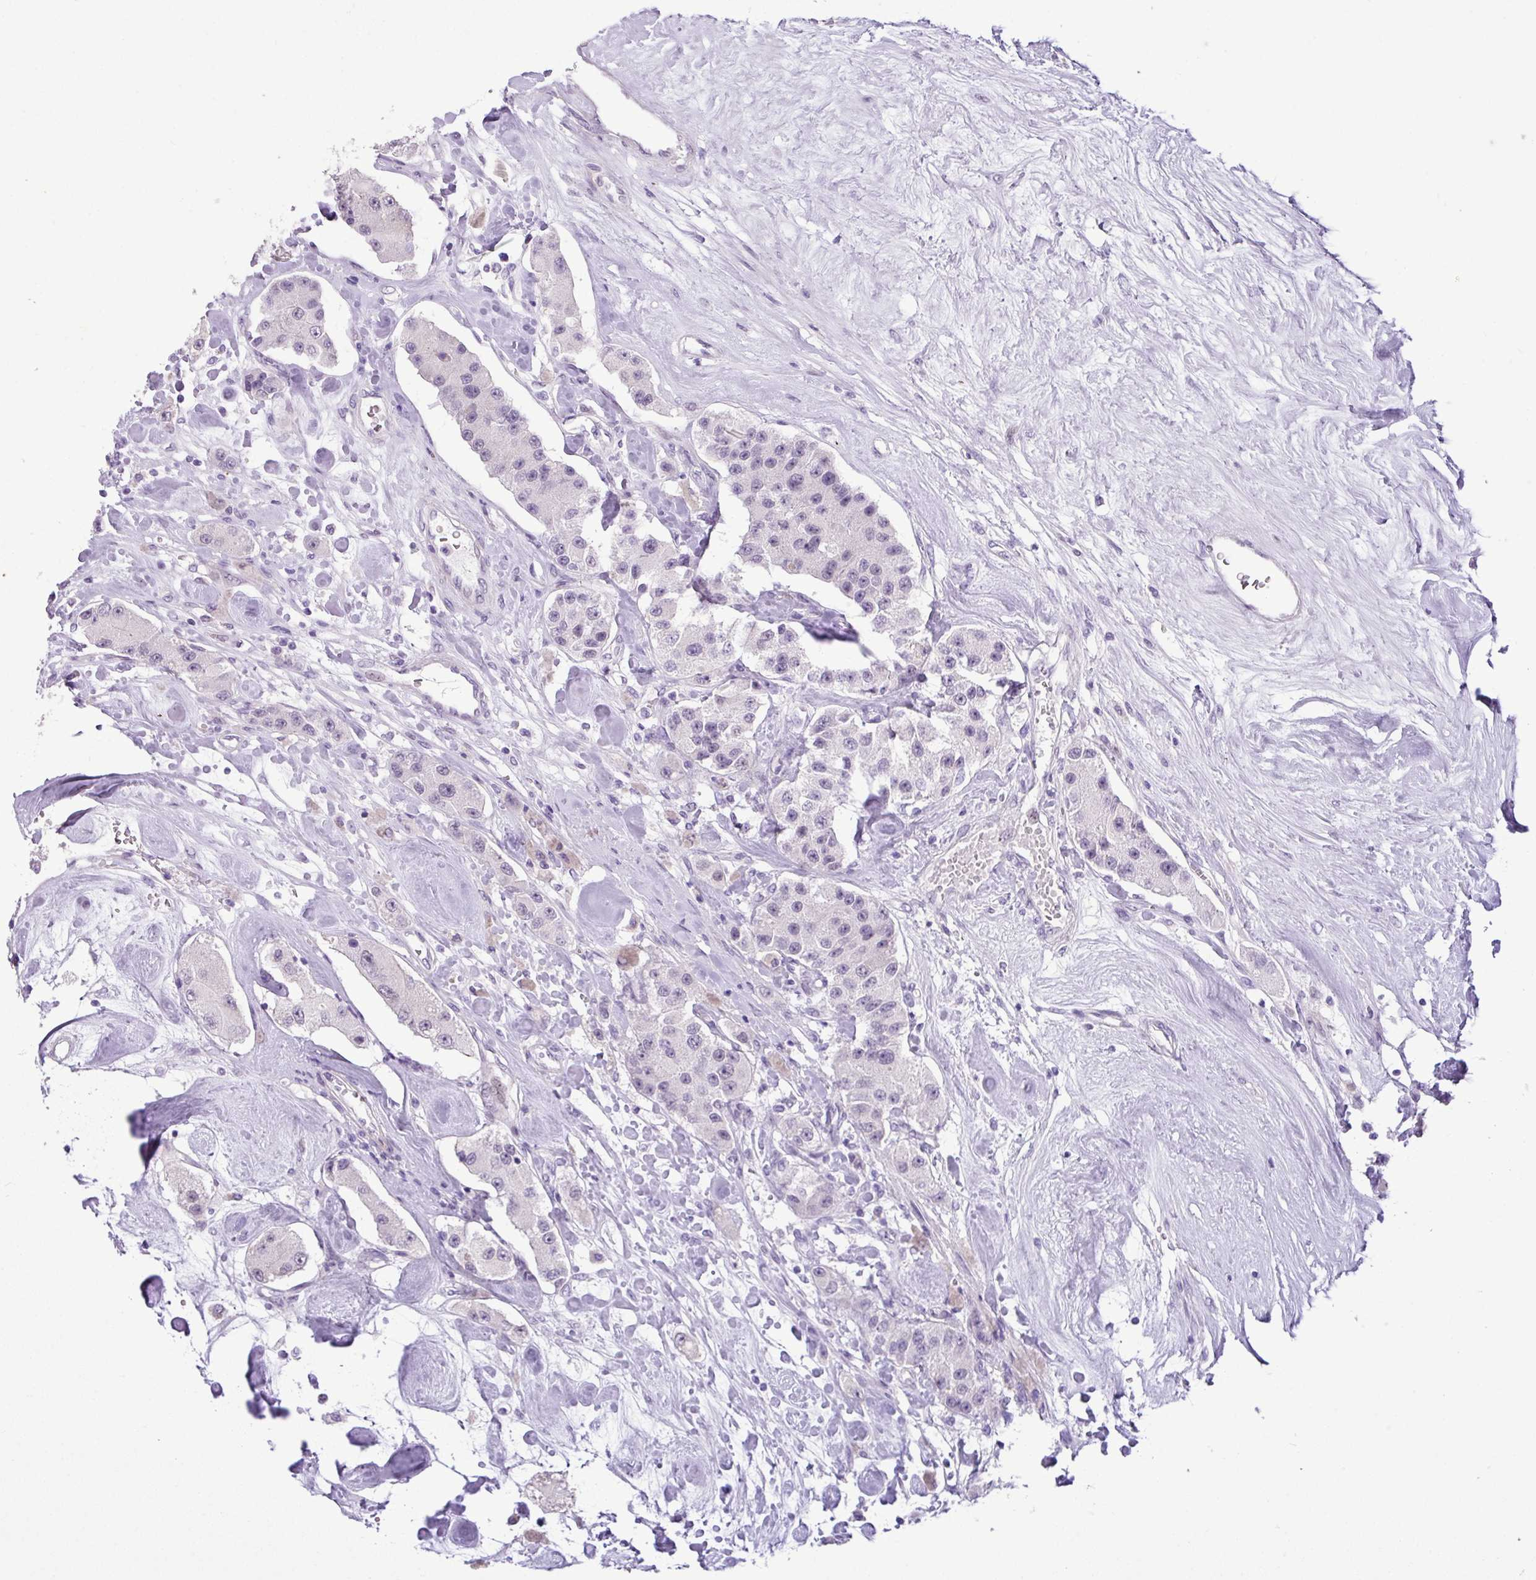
{"staining": {"intensity": "negative", "quantity": "none", "location": "none"}, "tissue": "carcinoid", "cell_type": "Tumor cells", "image_type": "cancer", "snomed": [{"axis": "morphology", "description": "Carcinoid, malignant, NOS"}, {"axis": "topography", "description": "Pancreas"}], "caption": "Protein analysis of malignant carcinoid shows no significant staining in tumor cells.", "gene": "YLPM1", "patient": {"sex": "male", "age": 41}}